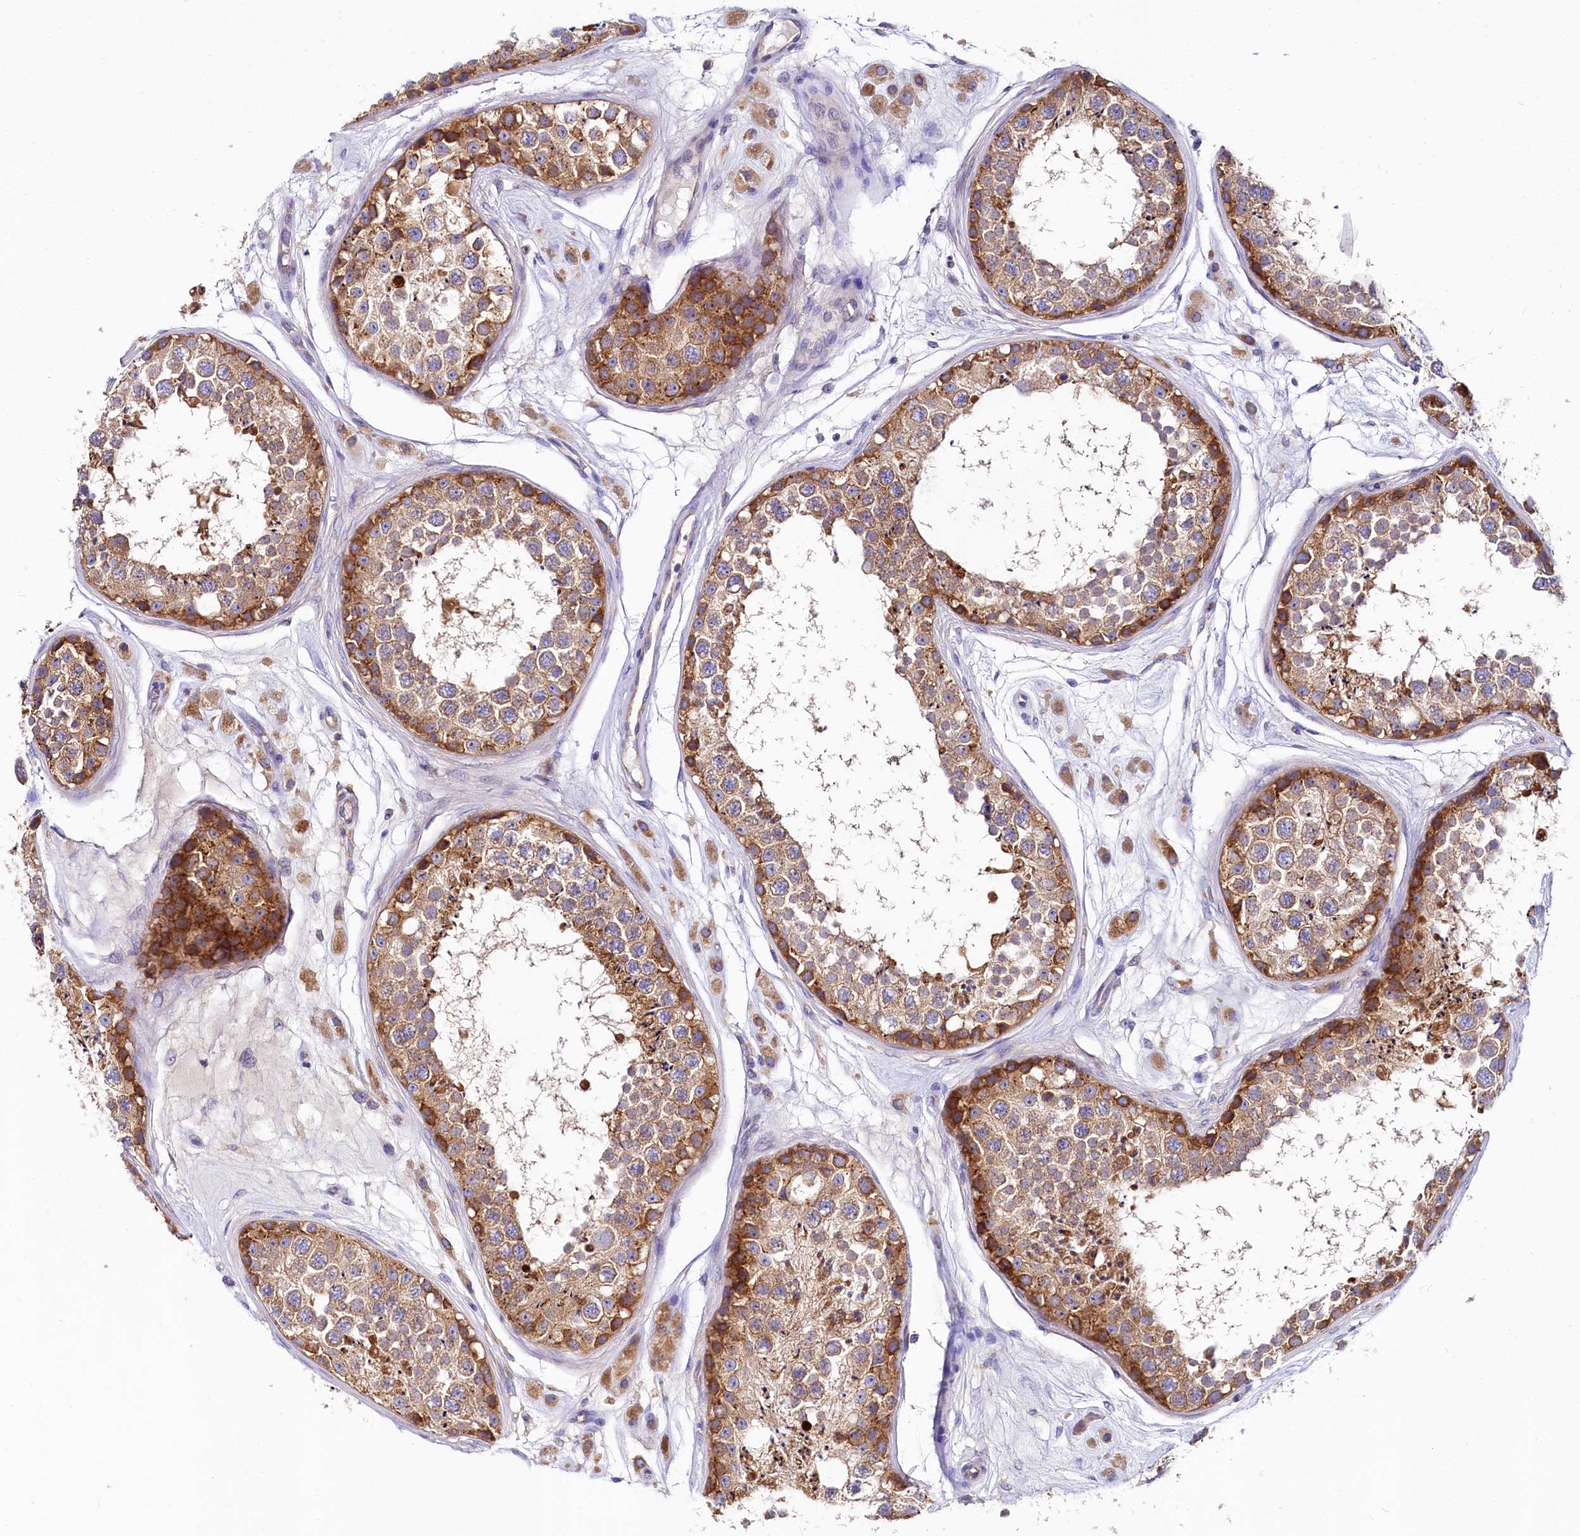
{"staining": {"intensity": "strong", "quantity": ">75%", "location": "cytoplasmic/membranous"}, "tissue": "testis", "cell_type": "Cells in seminiferous ducts", "image_type": "normal", "snomed": [{"axis": "morphology", "description": "Normal tissue, NOS"}, {"axis": "topography", "description": "Testis"}], "caption": "IHC staining of unremarkable testis, which exhibits high levels of strong cytoplasmic/membranous expression in approximately >75% of cells in seminiferous ducts indicating strong cytoplasmic/membranous protein expression. The staining was performed using DAB (brown) for protein detection and nuclei were counterstained in hematoxylin (blue).", "gene": "QARS1", "patient": {"sex": "male", "age": 25}}